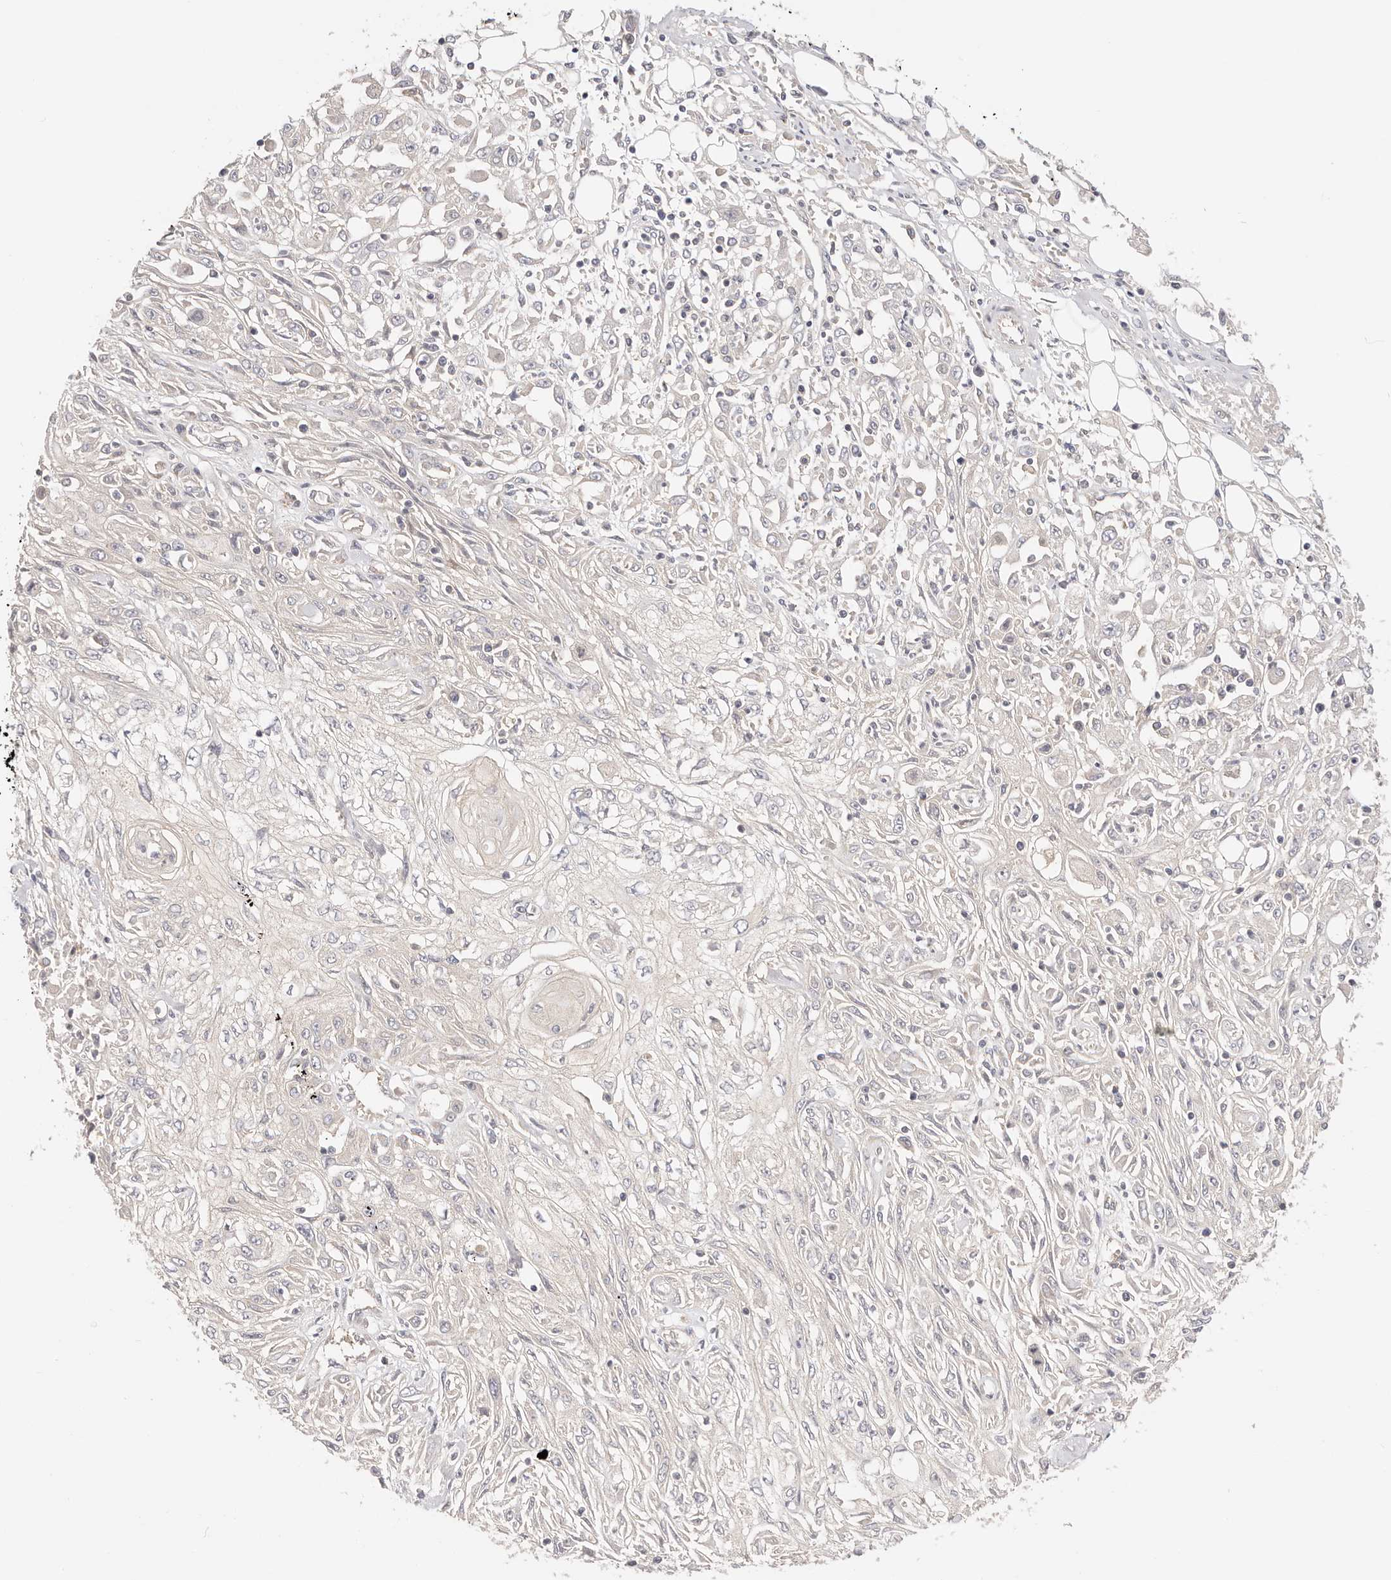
{"staining": {"intensity": "negative", "quantity": "none", "location": "none"}, "tissue": "skin cancer", "cell_type": "Tumor cells", "image_type": "cancer", "snomed": [{"axis": "morphology", "description": "Squamous cell carcinoma, NOS"}, {"axis": "morphology", "description": "Squamous cell carcinoma, metastatic, NOS"}, {"axis": "topography", "description": "Skin"}, {"axis": "topography", "description": "Lymph node"}], "caption": "The image displays no significant positivity in tumor cells of skin cancer.", "gene": "KCMF1", "patient": {"sex": "male", "age": 75}}